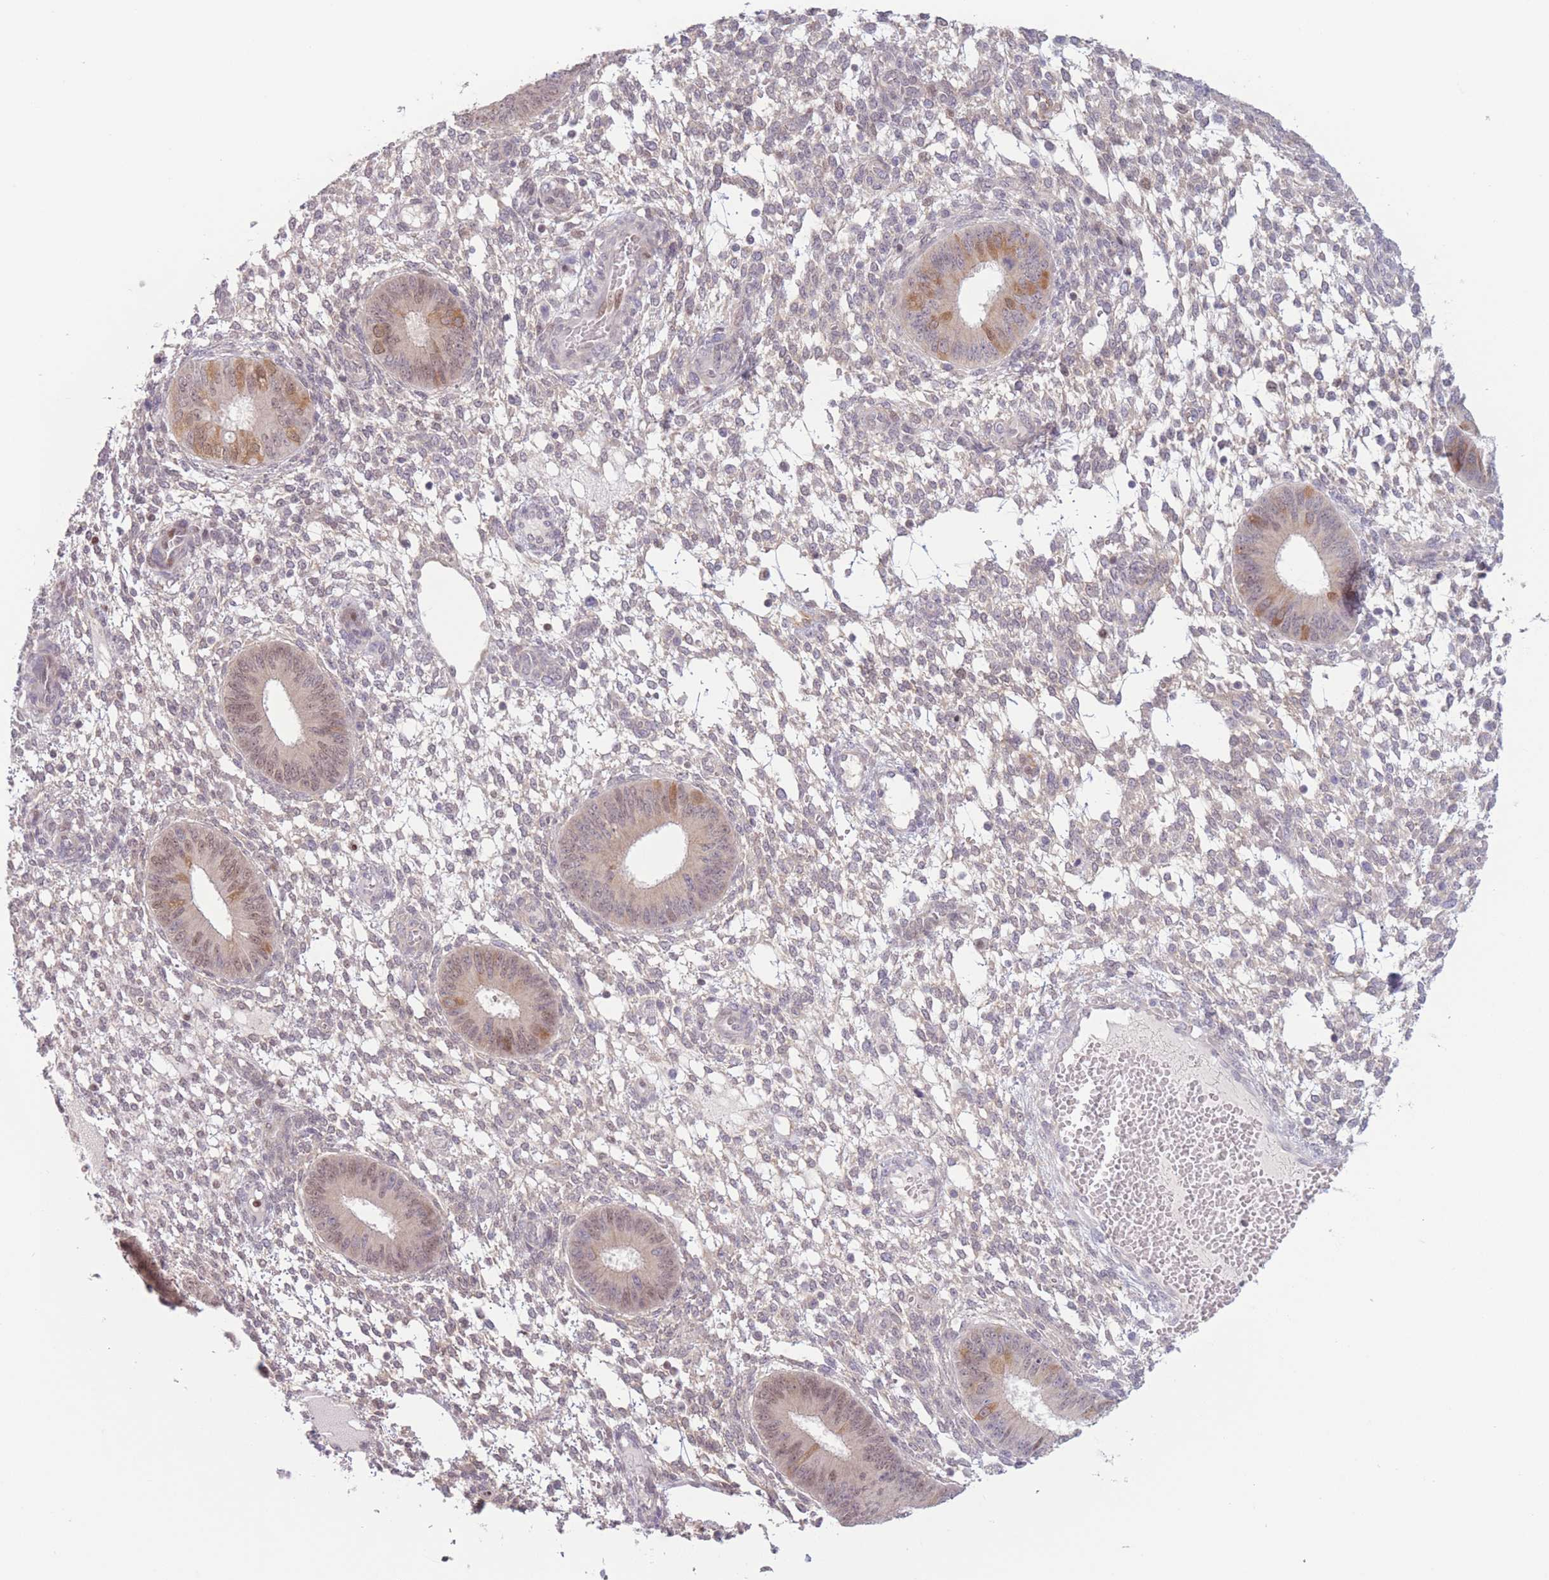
{"staining": {"intensity": "weak", "quantity": "25%-75%", "location": "nuclear"}, "tissue": "endometrium", "cell_type": "Cells in endometrial stroma", "image_type": "normal", "snomed": [{"axis": "morphology", "description": "Normal tissue, NOS"}, {"axis": "topography", "description": "Endometrium"}], "caption": "Brown immunohistochemical staining in normal endometrium demonstrates weak nuclear positivity in about 25%-75% of cells in endometrial stroma.", "gene": "ENSG00000267179", "patient": {"sex": "female", "age": 49}}